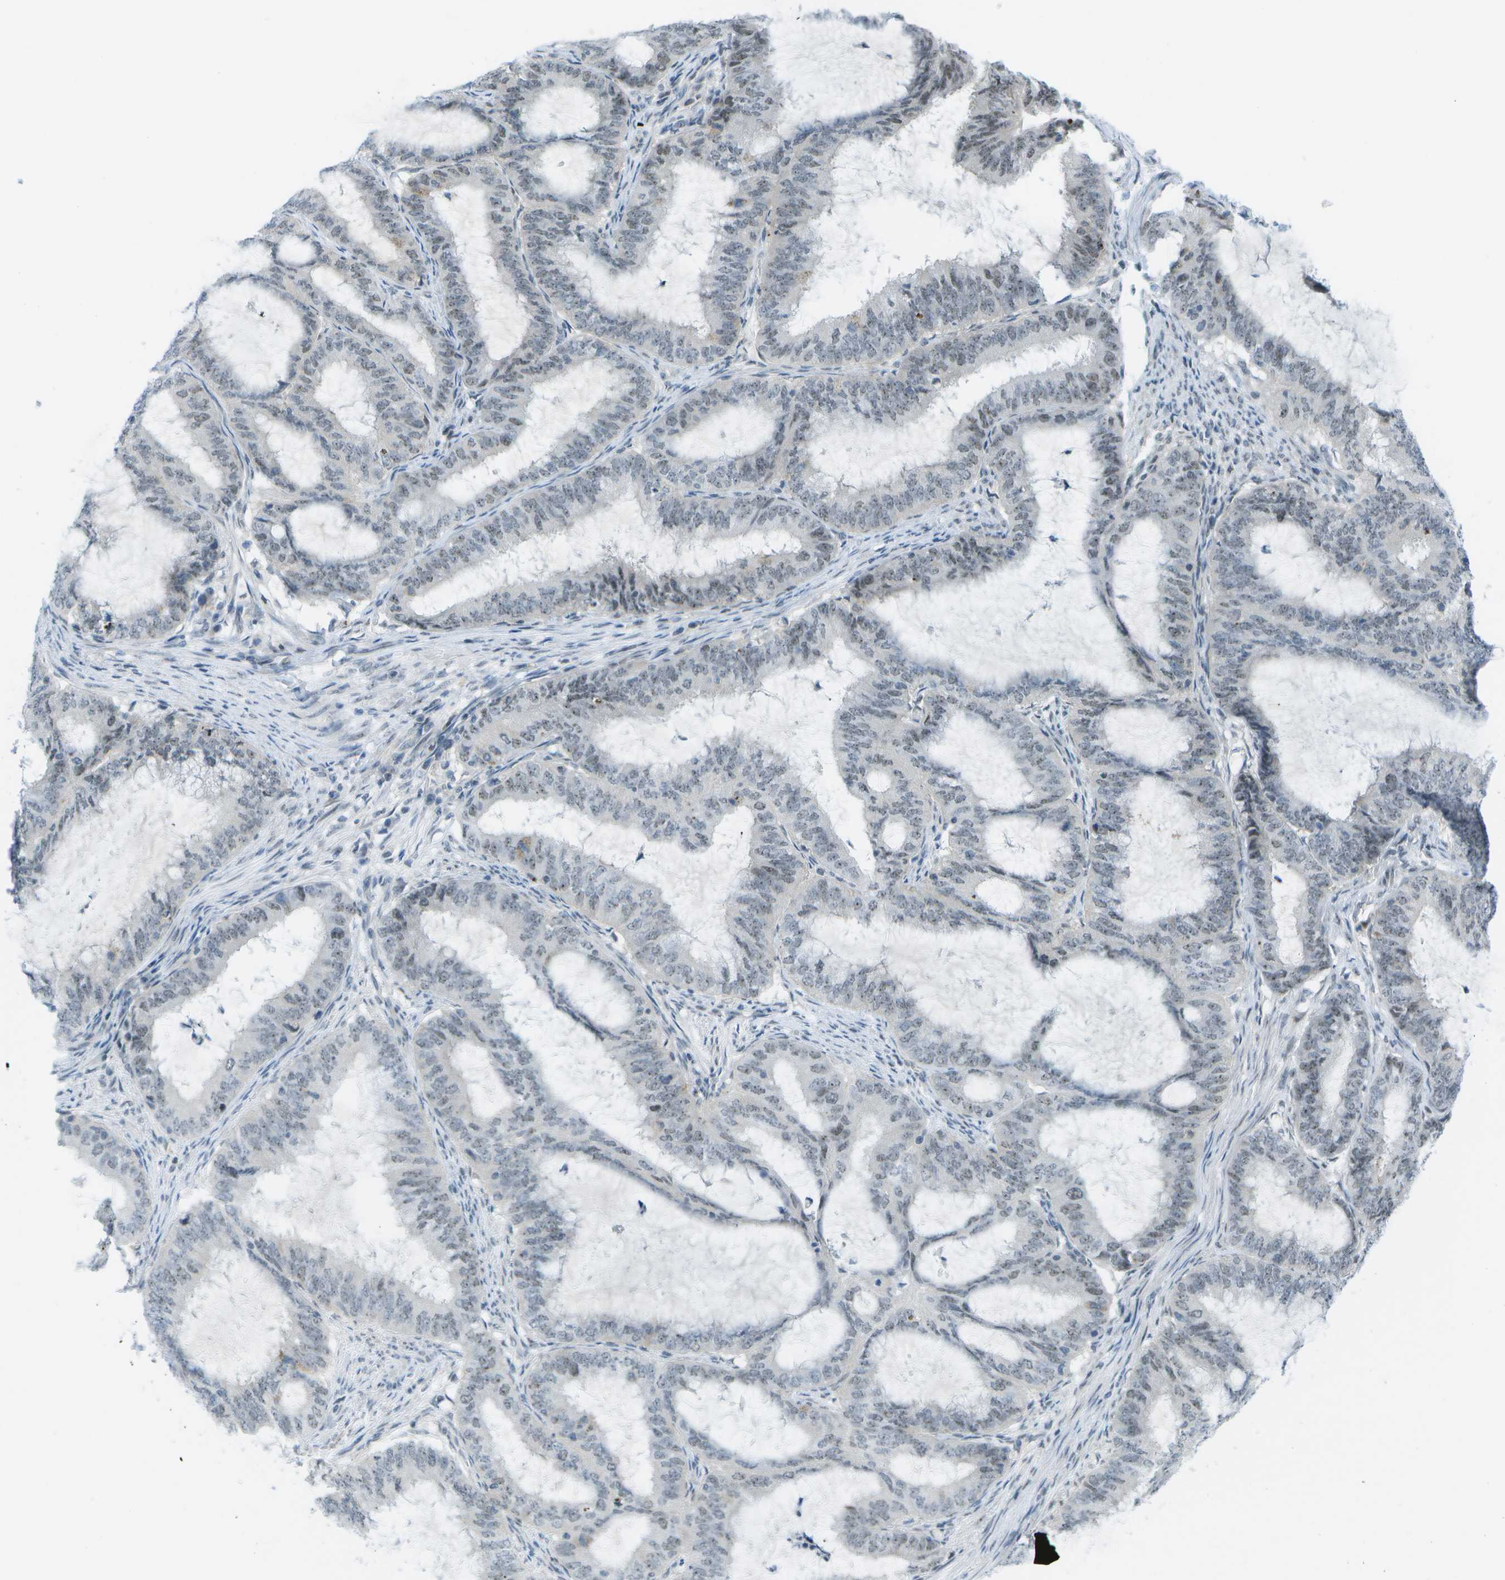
{"staining": {"intensity": "weak", "quantity": "25%-75%", "location": "nuclear"}, "tissue": "endometrial cancer", "cell_type": "Tumor cells", "image_type": "cancer", "snomed": [{"axis": "morphology", "description": "Adenocarcinoma, NOS"}, {"axis": "topography", "description": "Endometrium"}], "caption": "This is an image of immunohistochemistry staining of endometrial adenocarcinoma, which shows weak staining in the nuclear of tumor cells.", "gene": "PITHD1", "patient": {"sex": "female", "age": 70}}